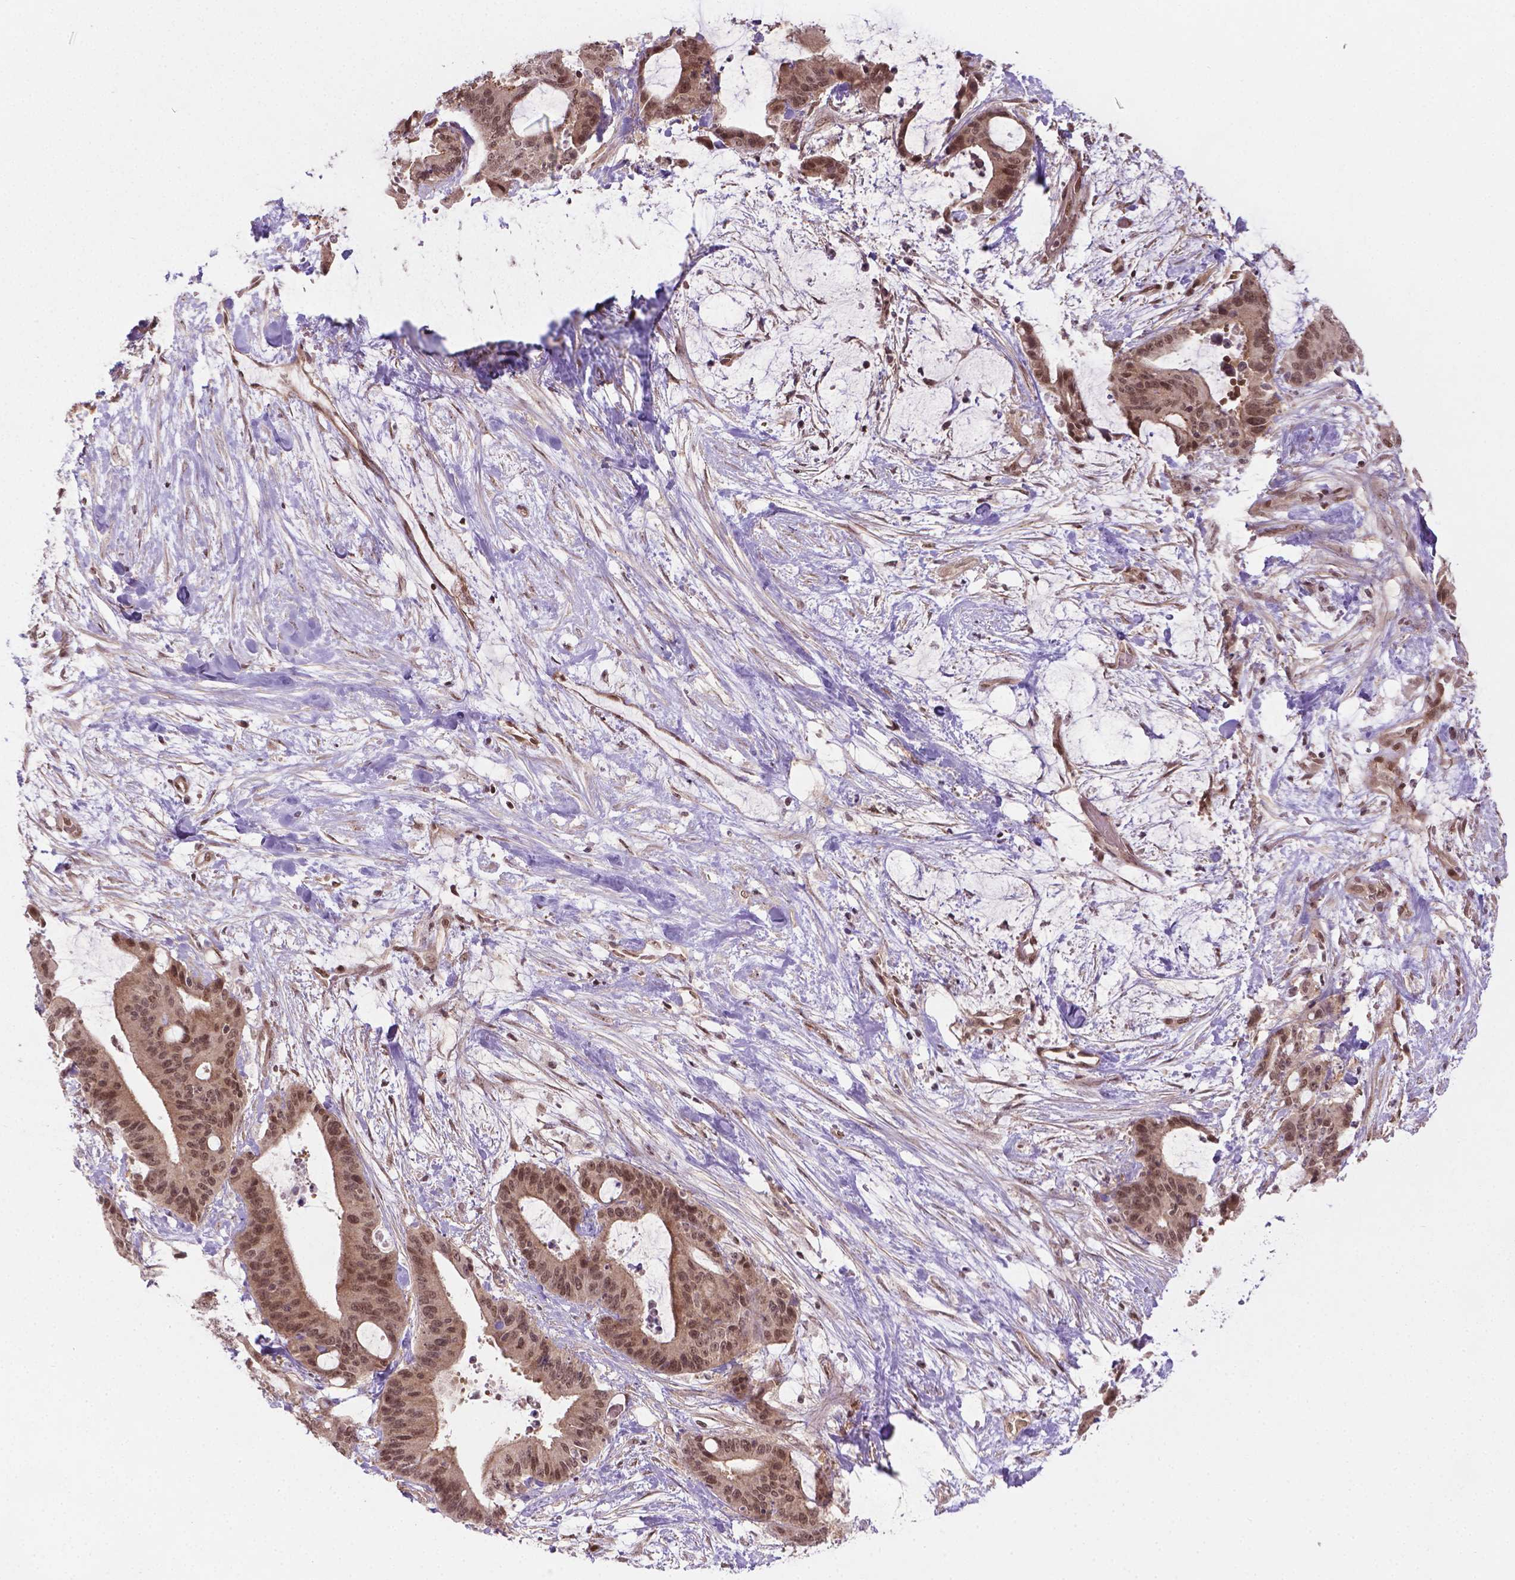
{"staining": {"intensity": "moderate", "quantity": ">75%", "location": "nuclear"}, "tissue": "liver cancer", "cell_type": "Tumor cells", "image_type": "cancer", "snomed": [{"axis": "morphology", "description": "Cholangiocarcinoma"}, {"axis": "topography", "description": "Liver"}], "caption": "The image reveals staining of liver cancer (cholangiocarcinoma), revealing moderate nuclear protein positivity (brown color) within tumor cells. (Stains: DAB (3,3'-diaminobenzidine) in brown, nuclei in blue, Microscopy: brightfield microscopy at high magnification).", "gene": "ANKRD54", "patient": {"sex": "female", "age": 73}}